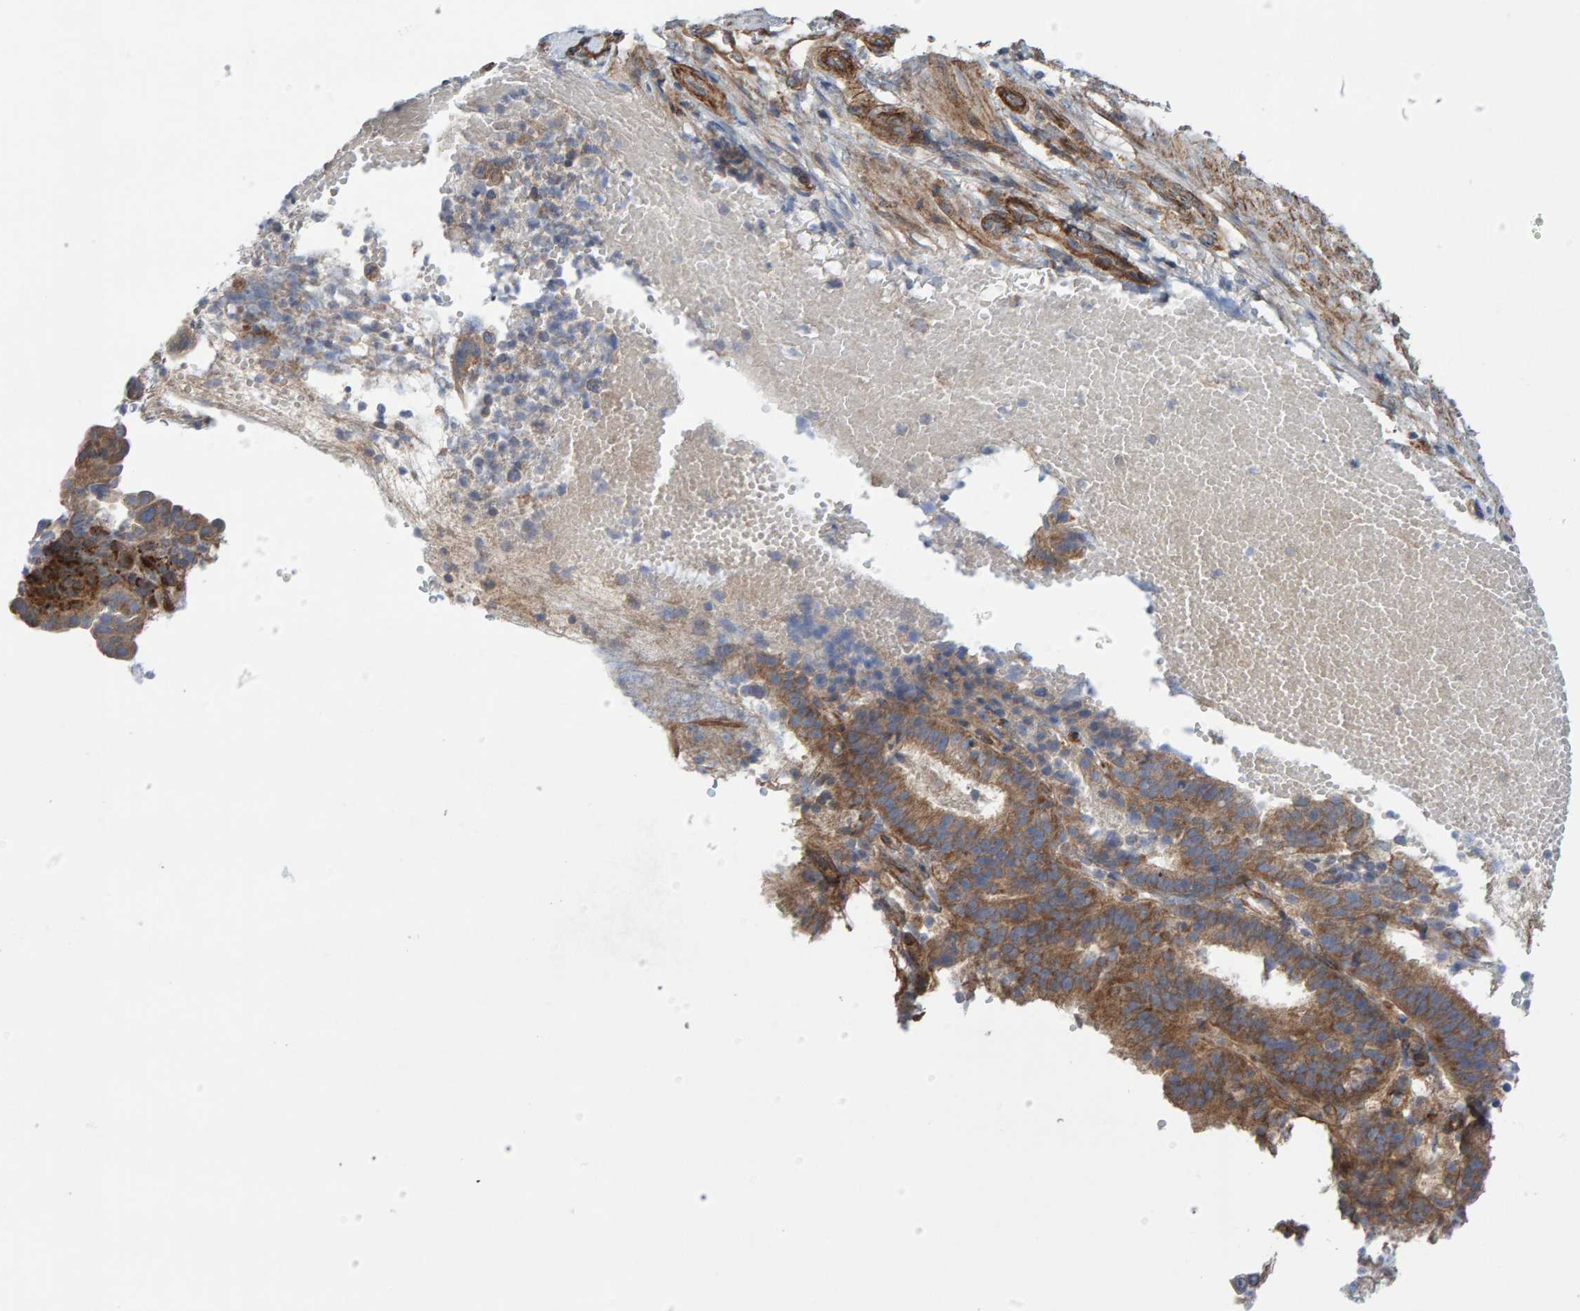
{"staining": {"intensity": "moderate", "quantity": ">75%", "location": "cytoplasmic/membranous"}, "tissue": "endometrial cancer", "cell_type": "Tumor cells", "image_type": "cancer", "snomed": [{"axis": "morphology", "description": "Adenocarcinoma, NOS"}, {"axis": "topography", "description": "Endometrium"}], "caption": "IHC of human endometrial cancer (adenocarcinoma) demonstrates medium levels of moderate cytoplasmic/membranous positivity in about >75% of tumor cells. (IHC, brightfield microscopy, high magnification).", "gene": "CDK5RAP3", "patient": {"sex": "female", "age": 51}}